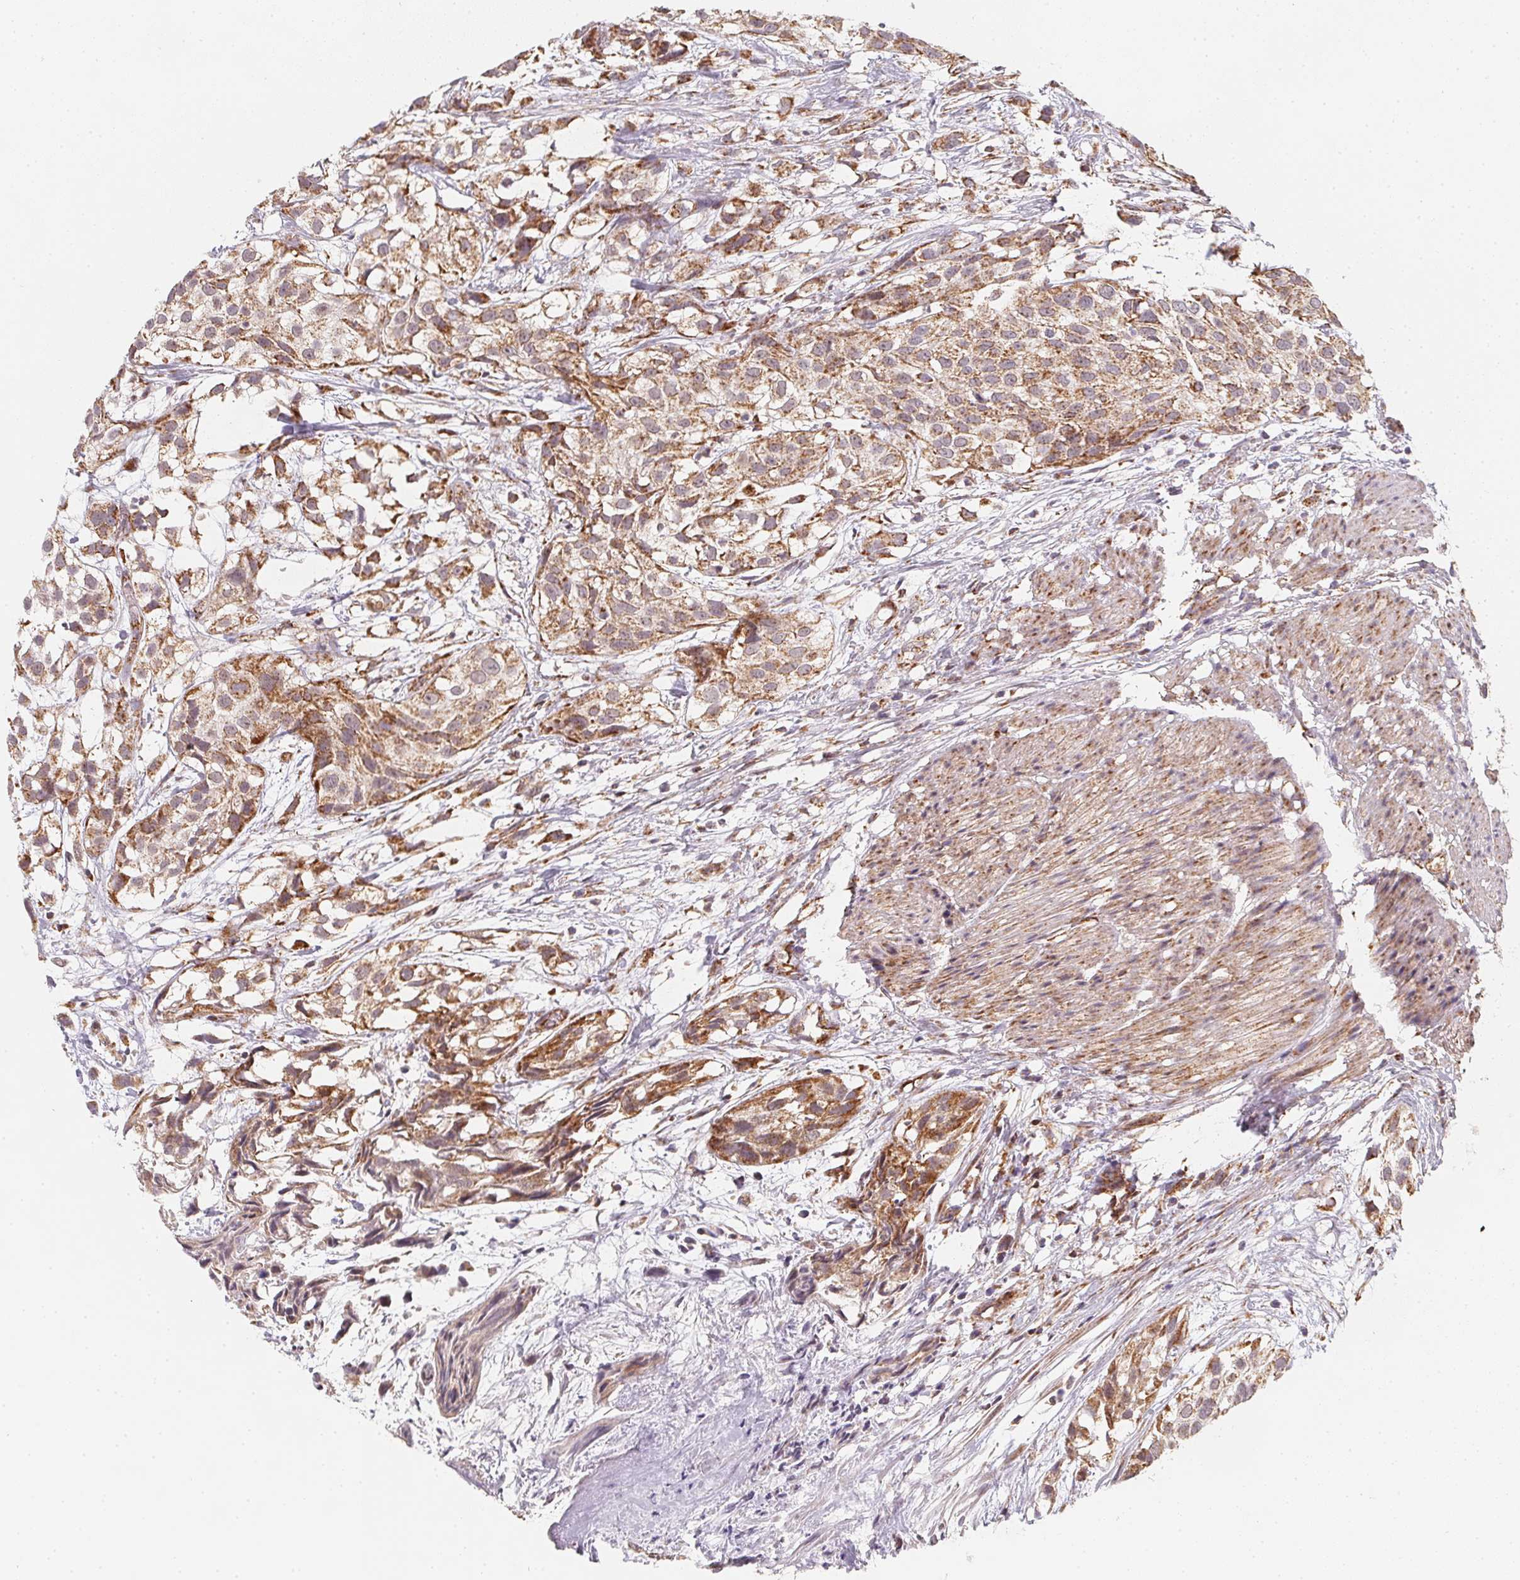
{"staining": {"intensity": "moderate", "quantity": ">75%", "location": "cytoplasmic/membranous"}, "tissue": "urothelial cancer", "cell_type": "Tumor cells", "image_type": "cancer", "snomed": [{"axis": "morphology", "description": "Urothelial carcinoma, High grade"}, {"axis": "topography", "description": "Urinary bladder"}], "caption": "Moderate cytoplasmic/membranous expression for a protein is identified in about >75% of tumor cells of high-grade urothelial carcinoma using IHC.", "gene": "NDUFS6", "patient": {"sex": "male", "age": 56}}